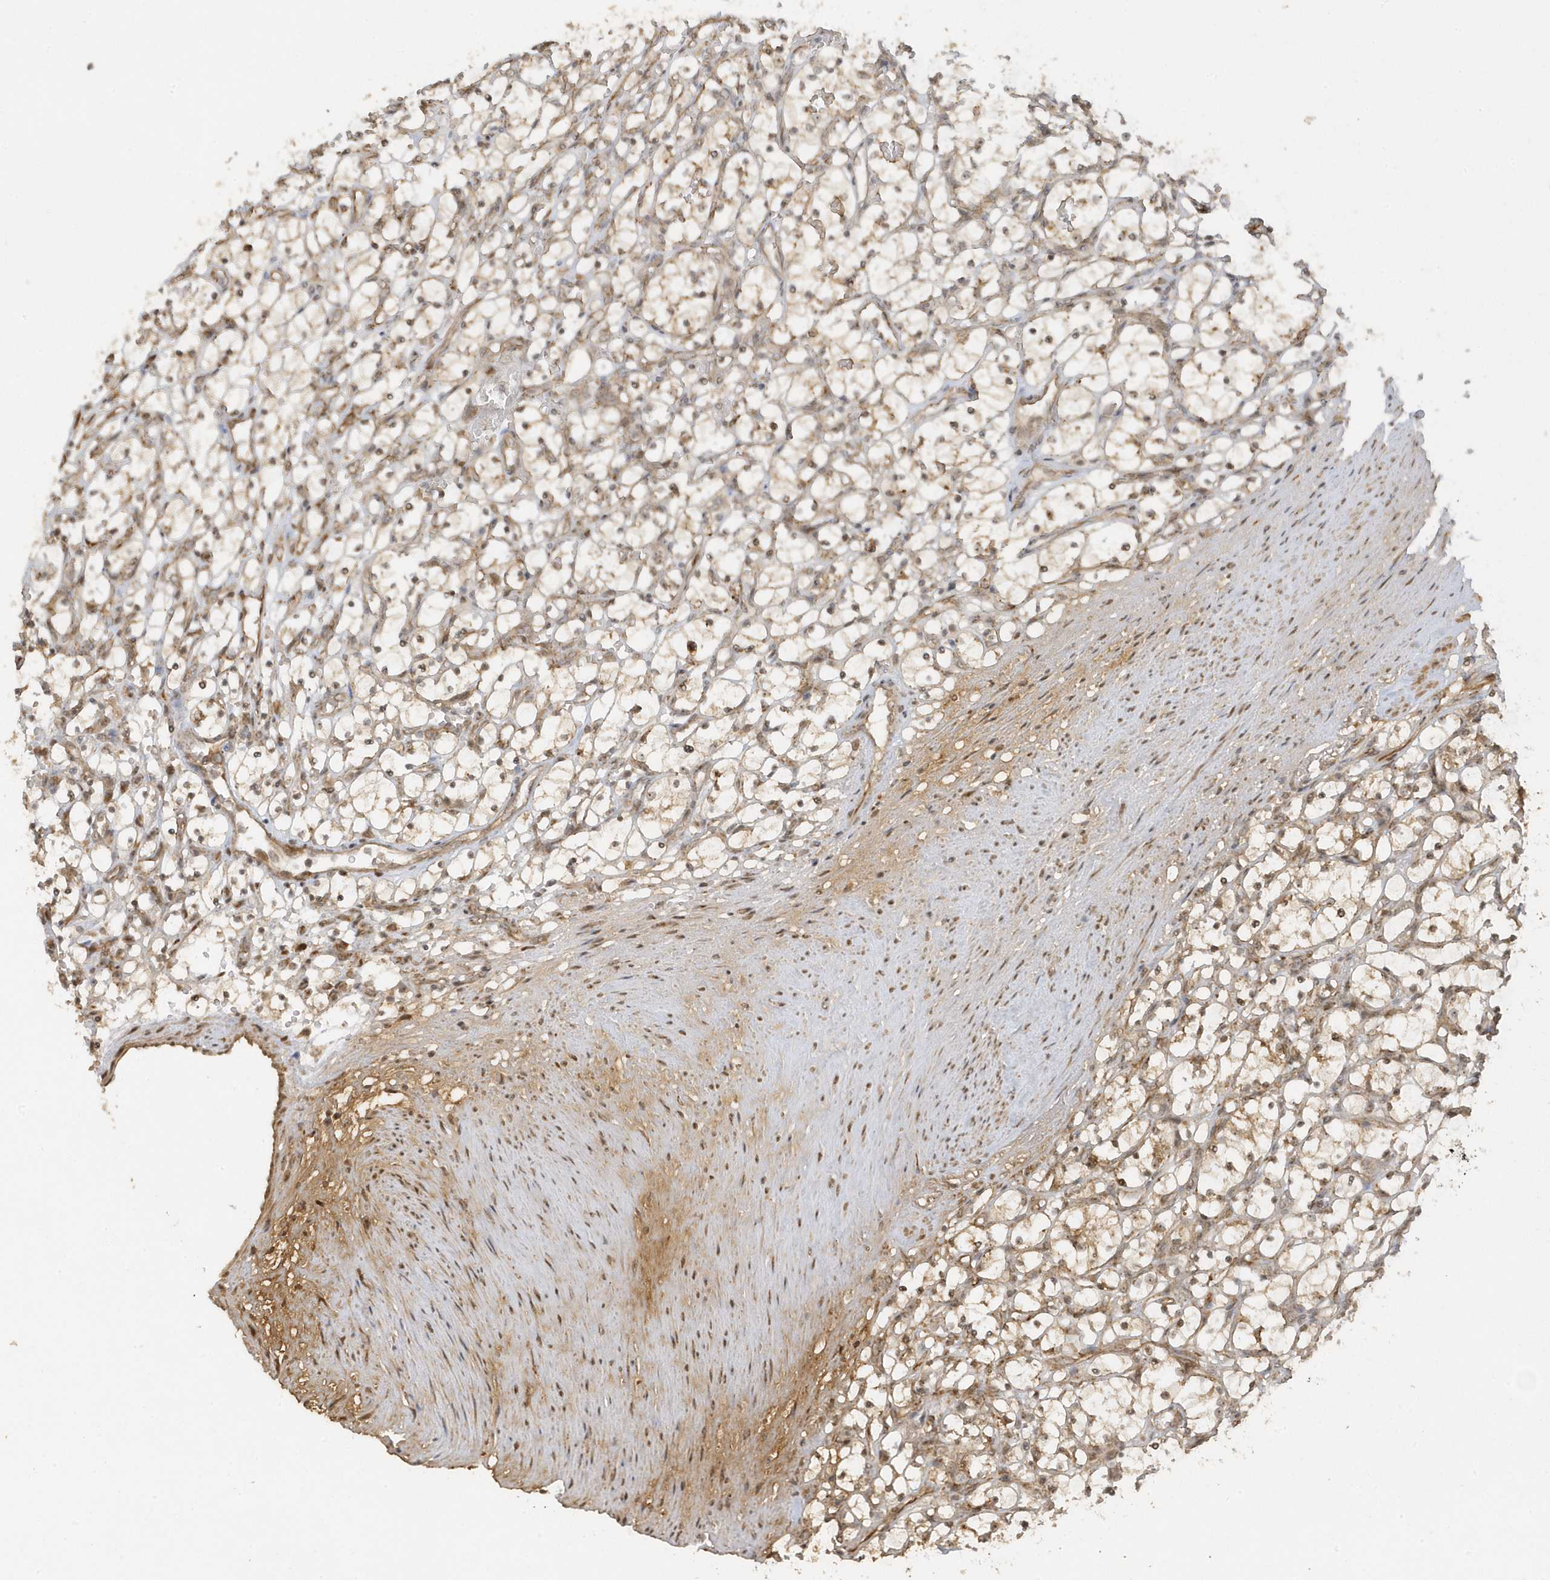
{"staining": {"intensity": "weak", "quantity": ">75%", "location": "cytoplasmic/membranous,nuclear"}, "tissue": "renal cancer", "cell_type": "Tumor cells", "image_type": "cancer", "snomed": [{"axis": "morphology", "description": "Adenocarcinoma, NOS"}, {"axis": "topography", "description": "Kidney"}], "caption": "There is low levels of weak cytoplasmic/membranous and nuclear staining in tumor cells of renal adenocarcinoma, as demonstrated by immunohistochemical staining (brown color).", "gene": "ECM2", "patient": {"sex": "female", "age": 69}}